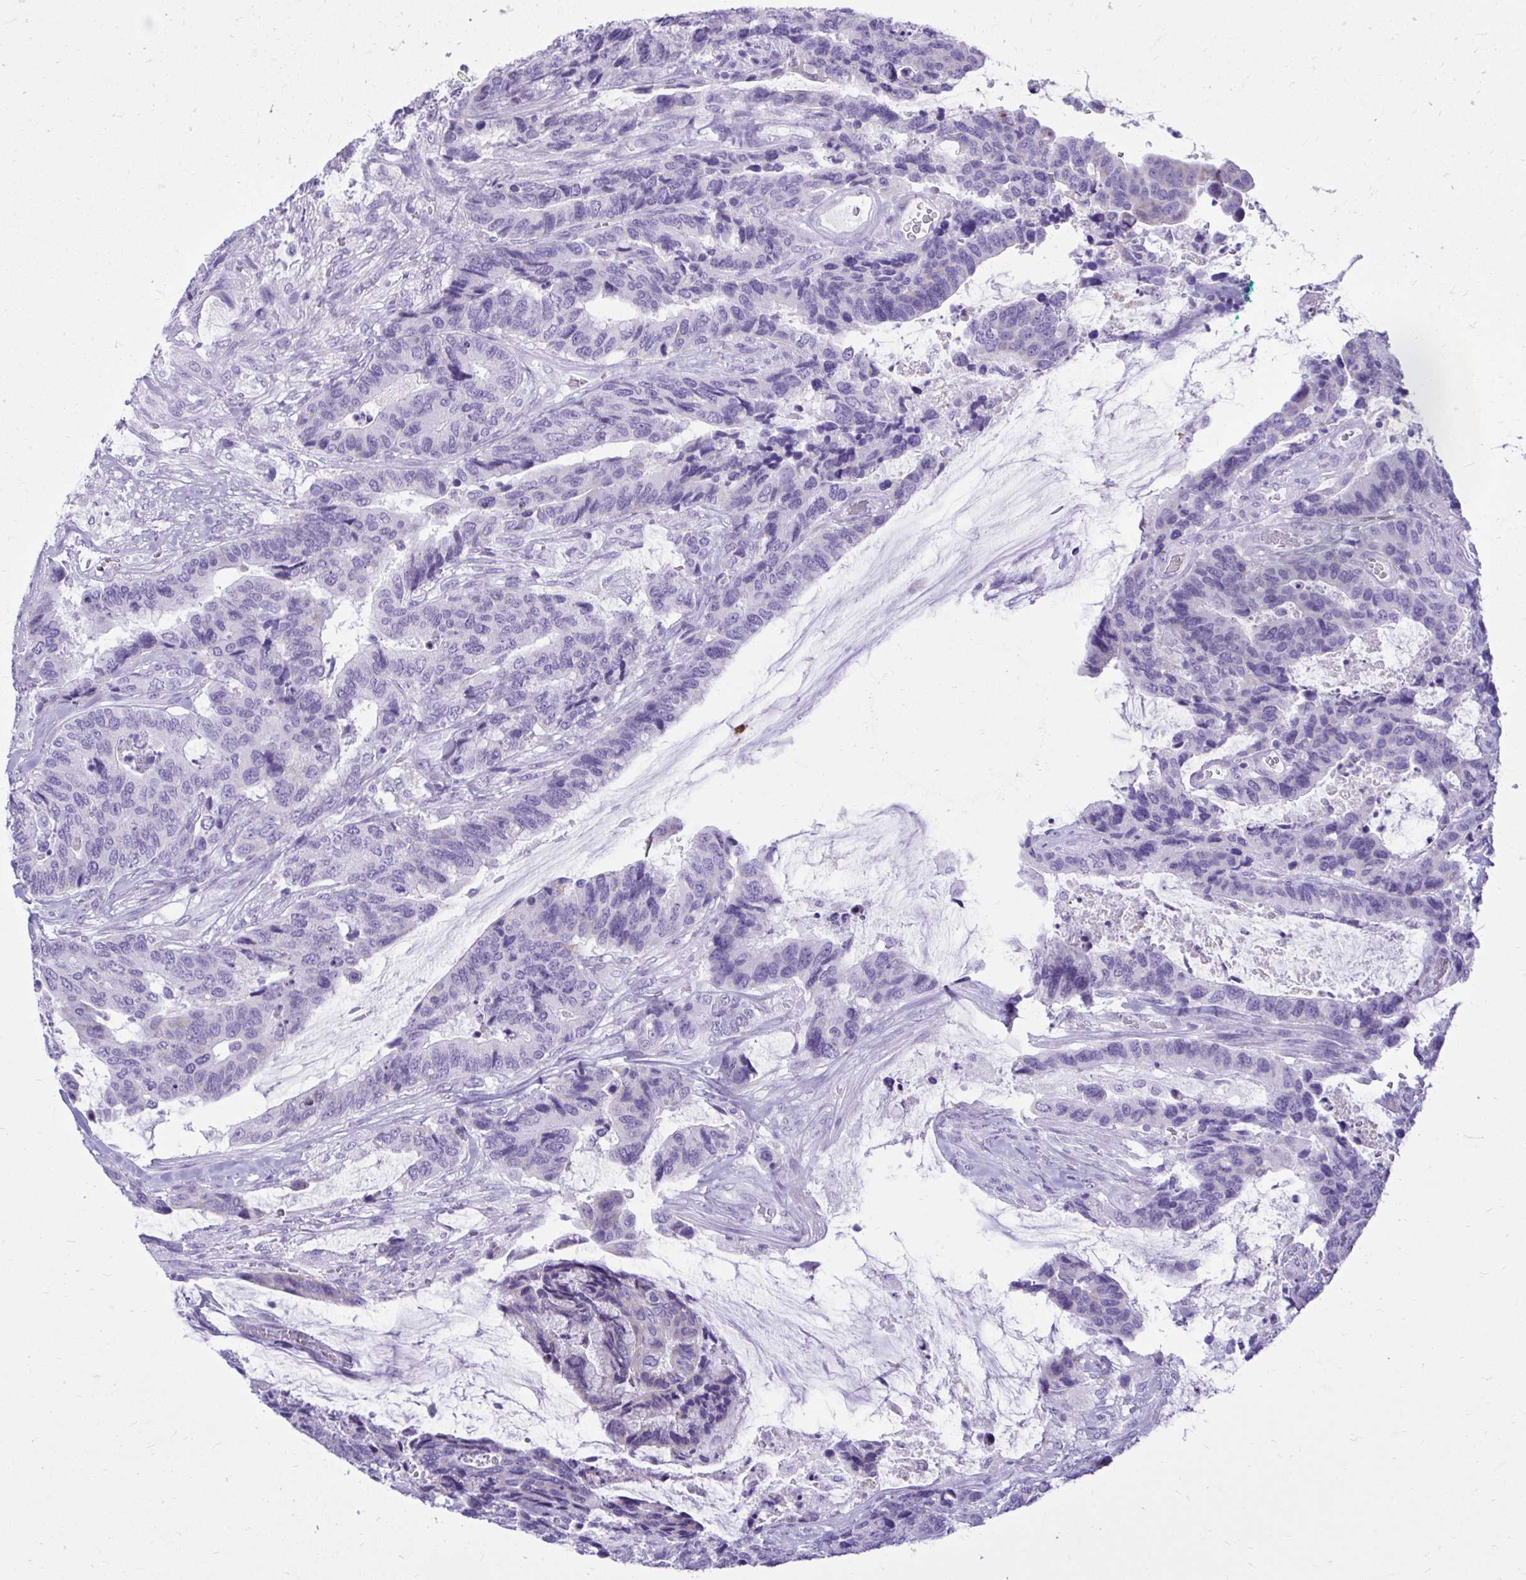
{"staining": {"intensity": "negative", "quantity": "none", "location": "none"}, "tissue": "colorectal cancer", "cell_type": "Tumor cells", "image_type": "cancer", "snomed": [{"axis": "morphology", "description": "Adenocarcinoma, NOS"}, {"axis": "topography", "description": "Rectum"}], "caption": "Immunohistochemical staining of colorectal adenocarcinoma reveals no significant staining in tumor cells.", "gene": "RALYL", "patient": {"sex": "female", "age": 59}}